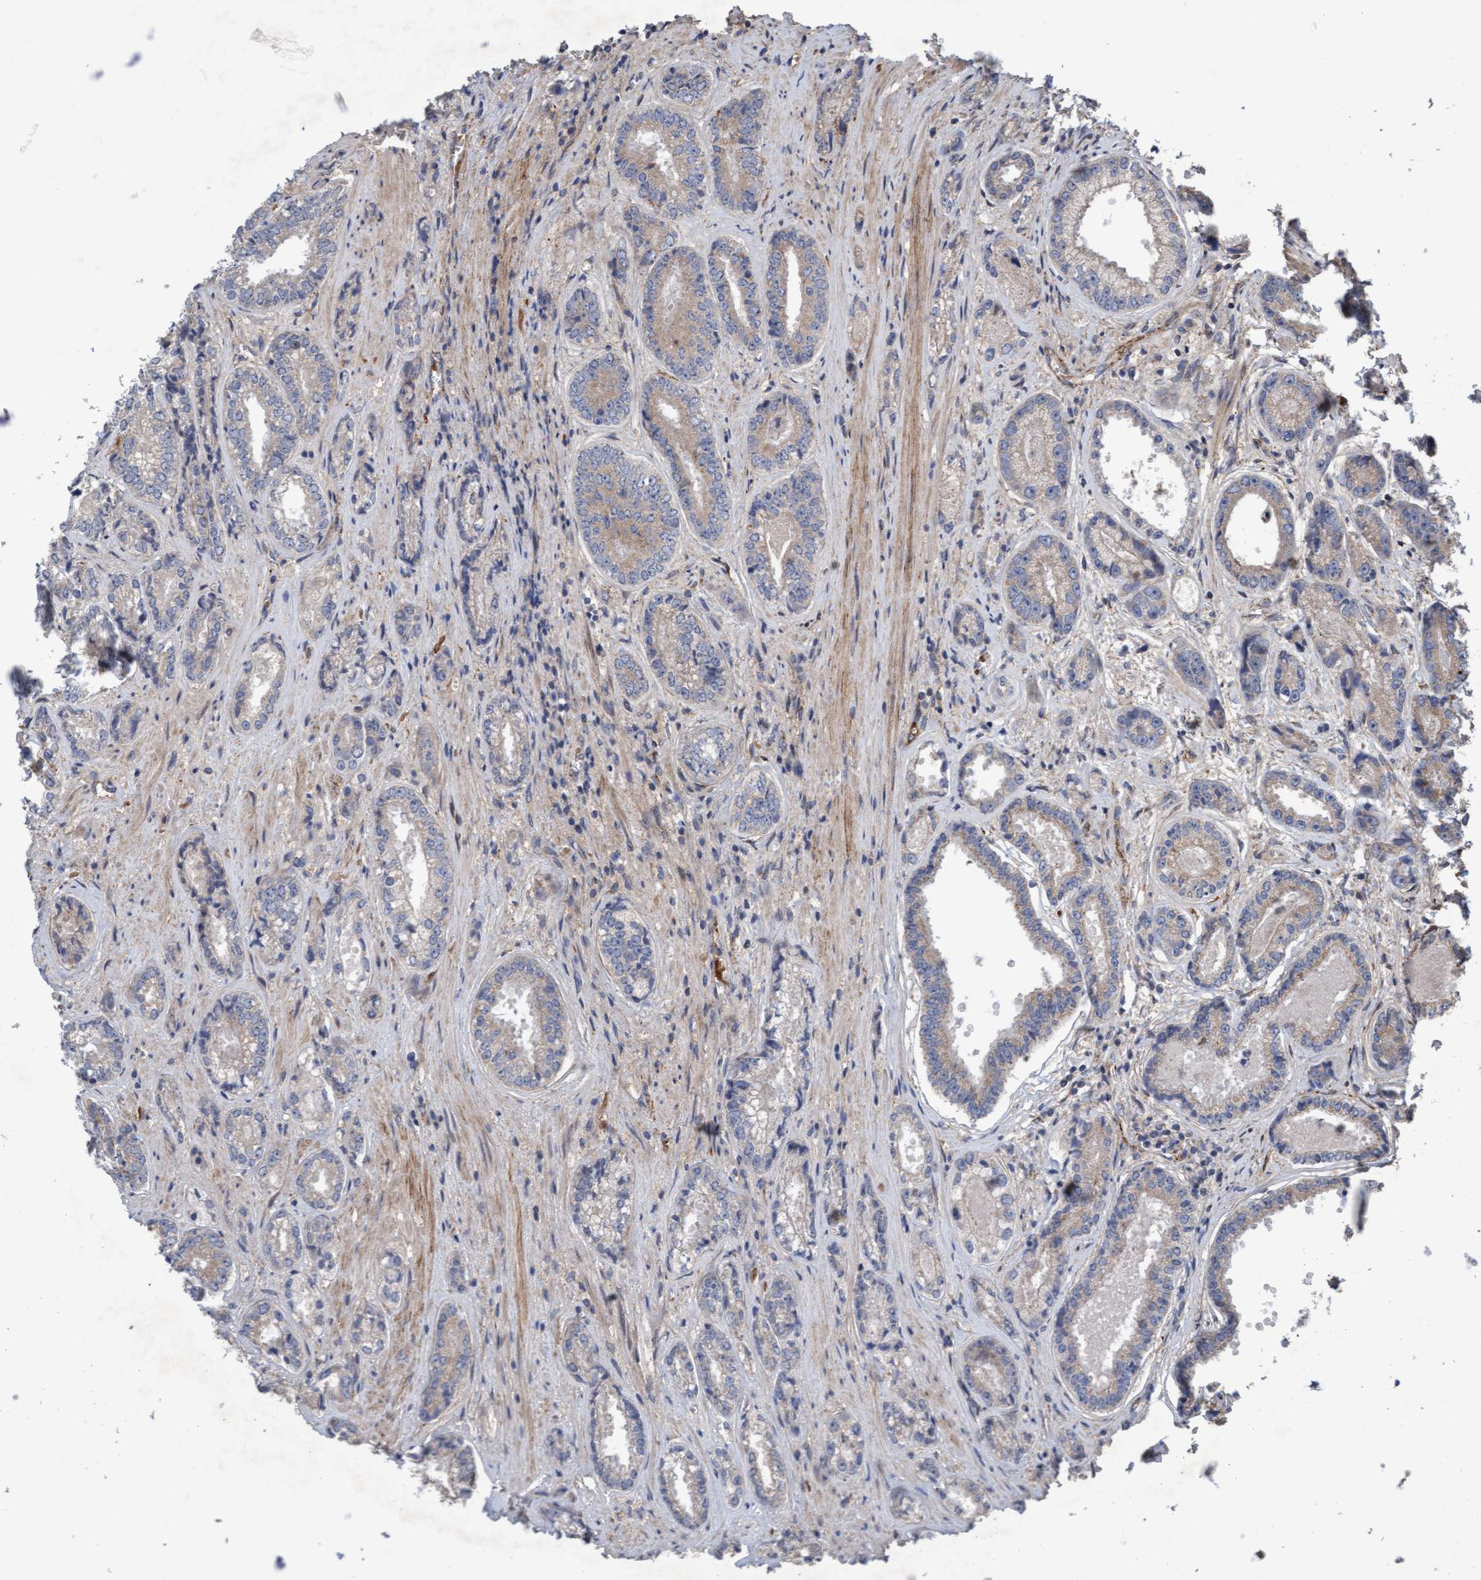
{"staining": {"intensity": "weak", "quantity": ">75%", "location": "cytoplasmic/membranous"}, "tissue": "prostate cancer", "cell_type": "Tumor cells", "image_type": "cancer", "snomed": [{"axis": "morphology", "description": "Adenocarcinoma, High grade"}, {"axis": "topography", "description": "Prostate"}], "caption": "Brown immunohistochemical staining in human prostate cancer demonstrates weak cytoplasmic/membranous staining in approximately >75% of tumor cells. The staining was performed using DAB (3,3'-diaminobenzidine) to visualize the protein expression in brown, while the nuclei were stained in blue with hematoxylin (Magnification: 20x).", "gene": "DDHD2", "patient": {"sex": "male", "age": 61}}